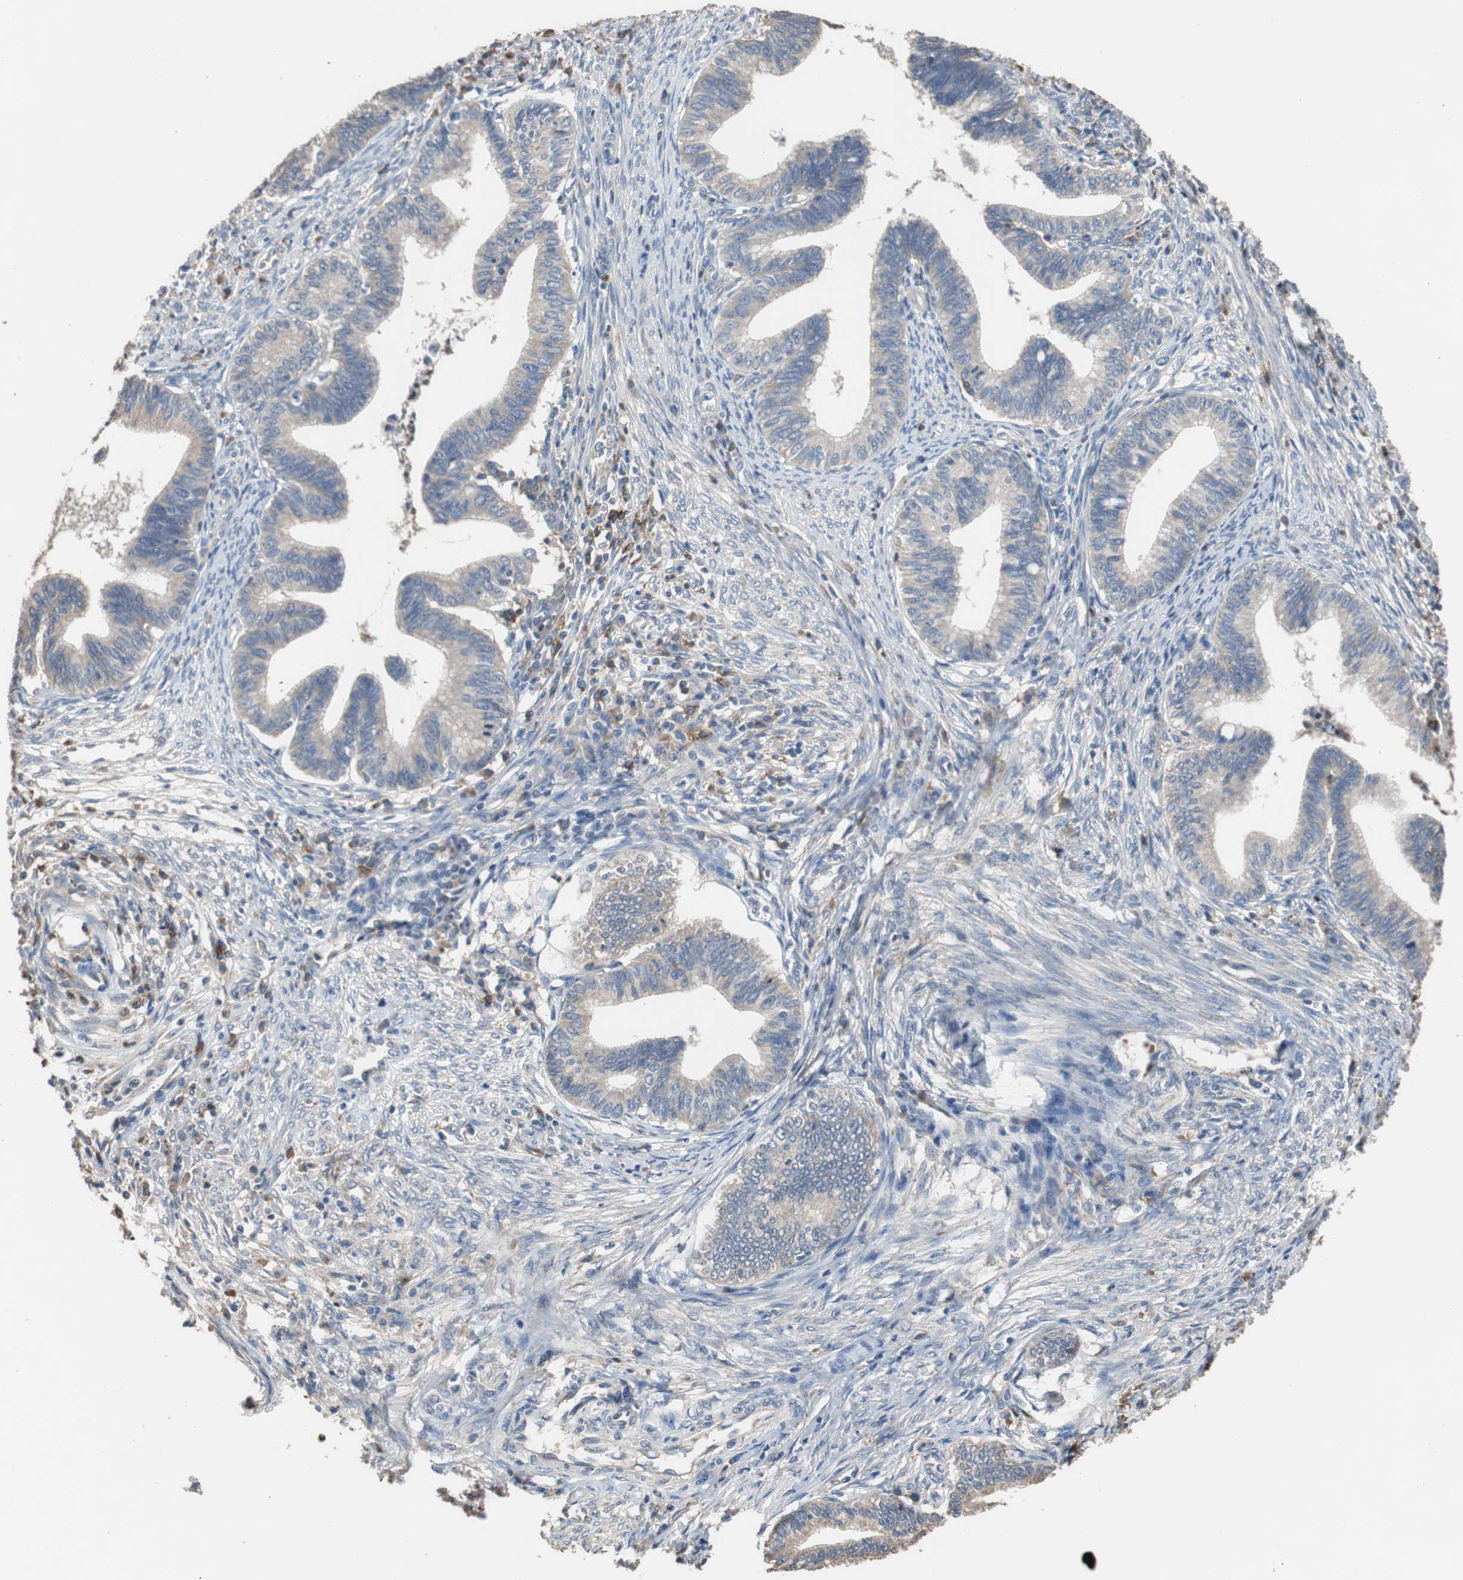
{"staining": {"intensity": "weak", "quantity": "25%-75%", "location": "cytoplasmic/membranous"}, "tissue": "cervical cancer", "cell_type": "Tumor cells", "image_type": "cancer", "snomed": [{"axis": "morphology", "description": "Adenocarcinoma, NOS"}, {"axis": "topography", "description": "Cervix"}], "caption": "Protein expression analysis of cervical adenocarcinoma demonstrates weak cytoplasmic/membranous expression in about 25%-75% of tumor cells.", "gene": "SCIMP", "patient": {"sex": "female", "age": 36}}